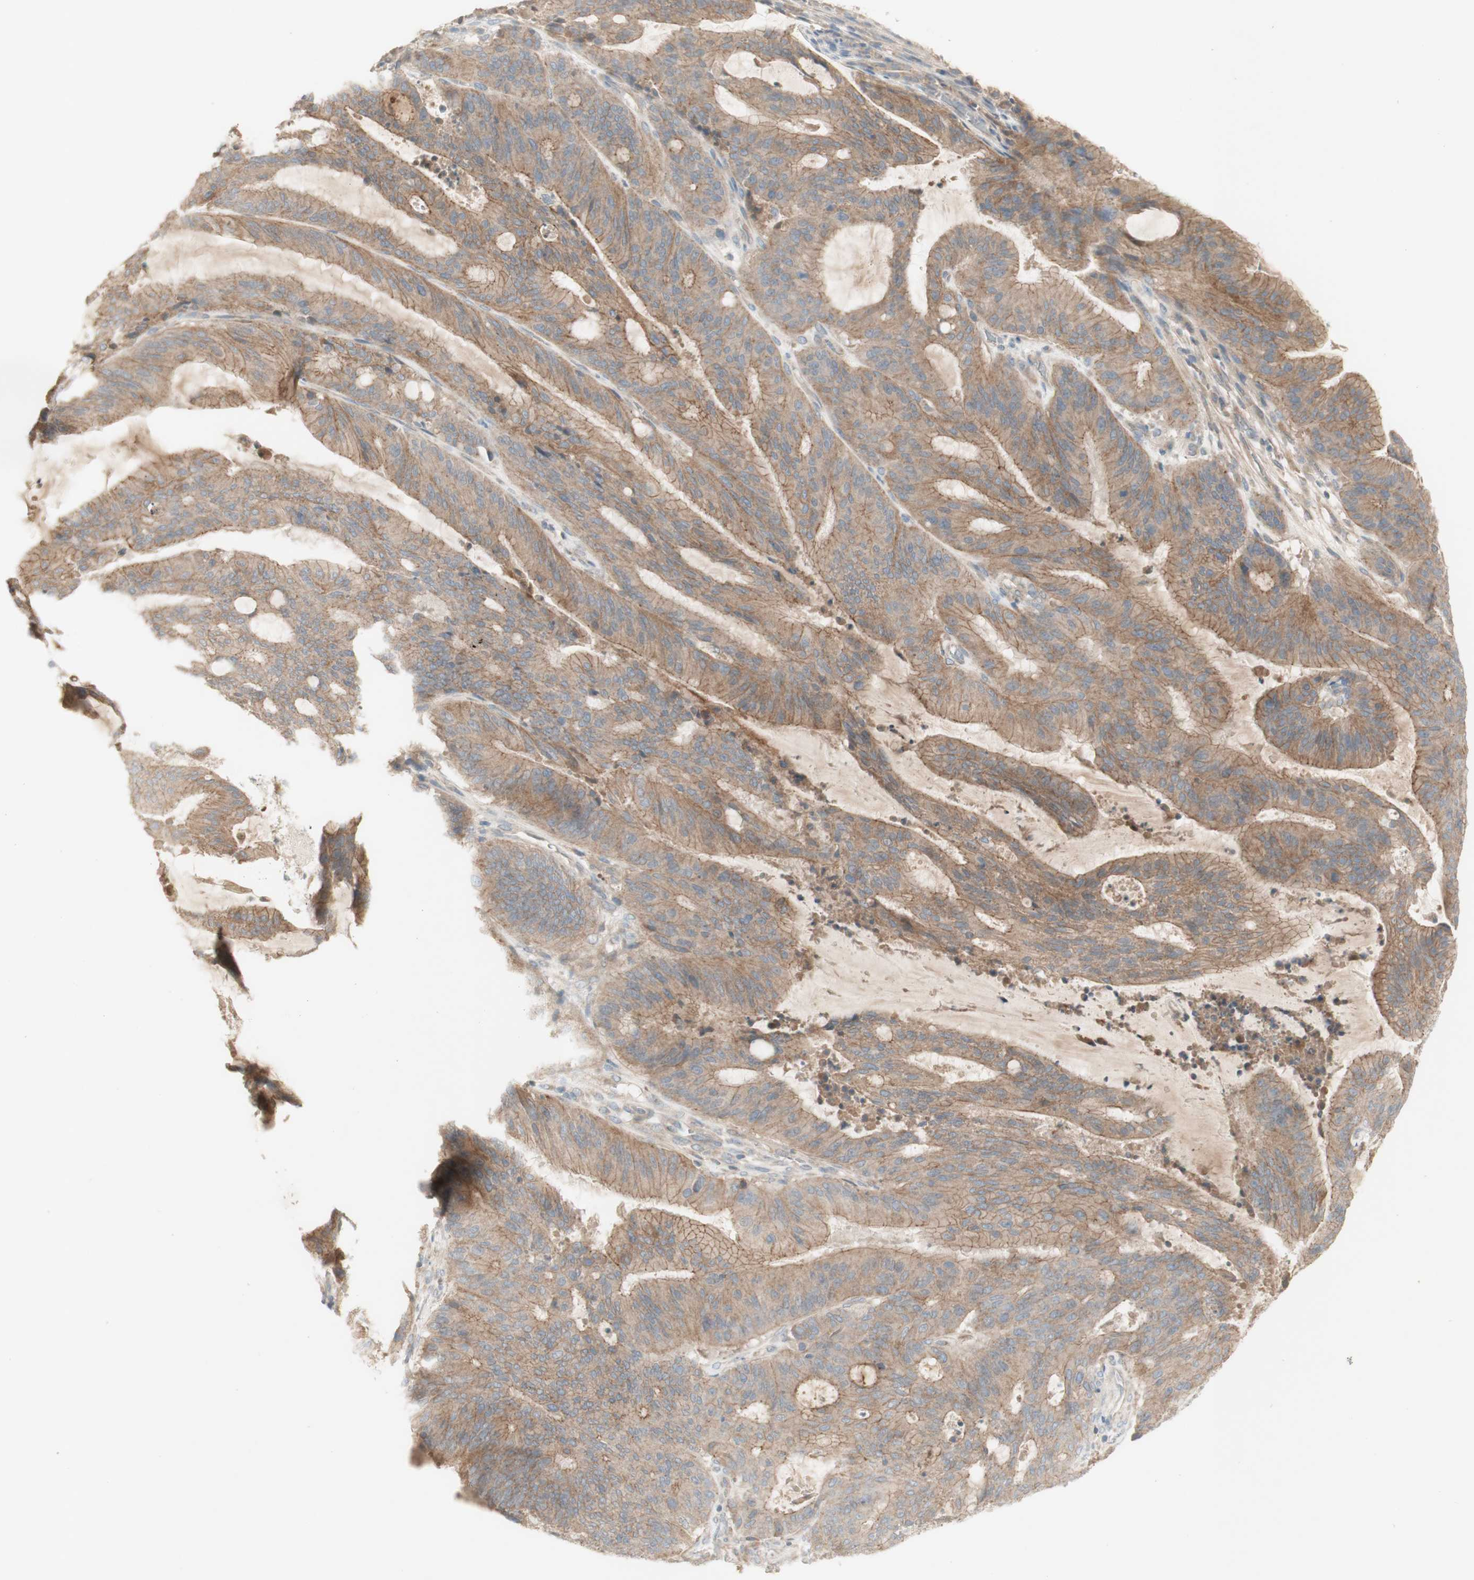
{"staining": {"intensity": "moderate", "quantity": ">75%", "location": "cytoplasmic/membranous"}, "tissue": "liver cancer", "cell_type": "Tumor cells", "image_type": "cancer", "snomed": [{"axis": "morphology", "description": "Cholangiocarcinoma"}, {"axis": "topography", "description": "Liver"}], "caption": "Human liver cancer stained with a brown dye reveals moderate cytoplasmic/membranous positive positivity in approximately >75% of tumor cells.", "gene": "PTGER4", "patient": {"sex": "female", "age": 73}}